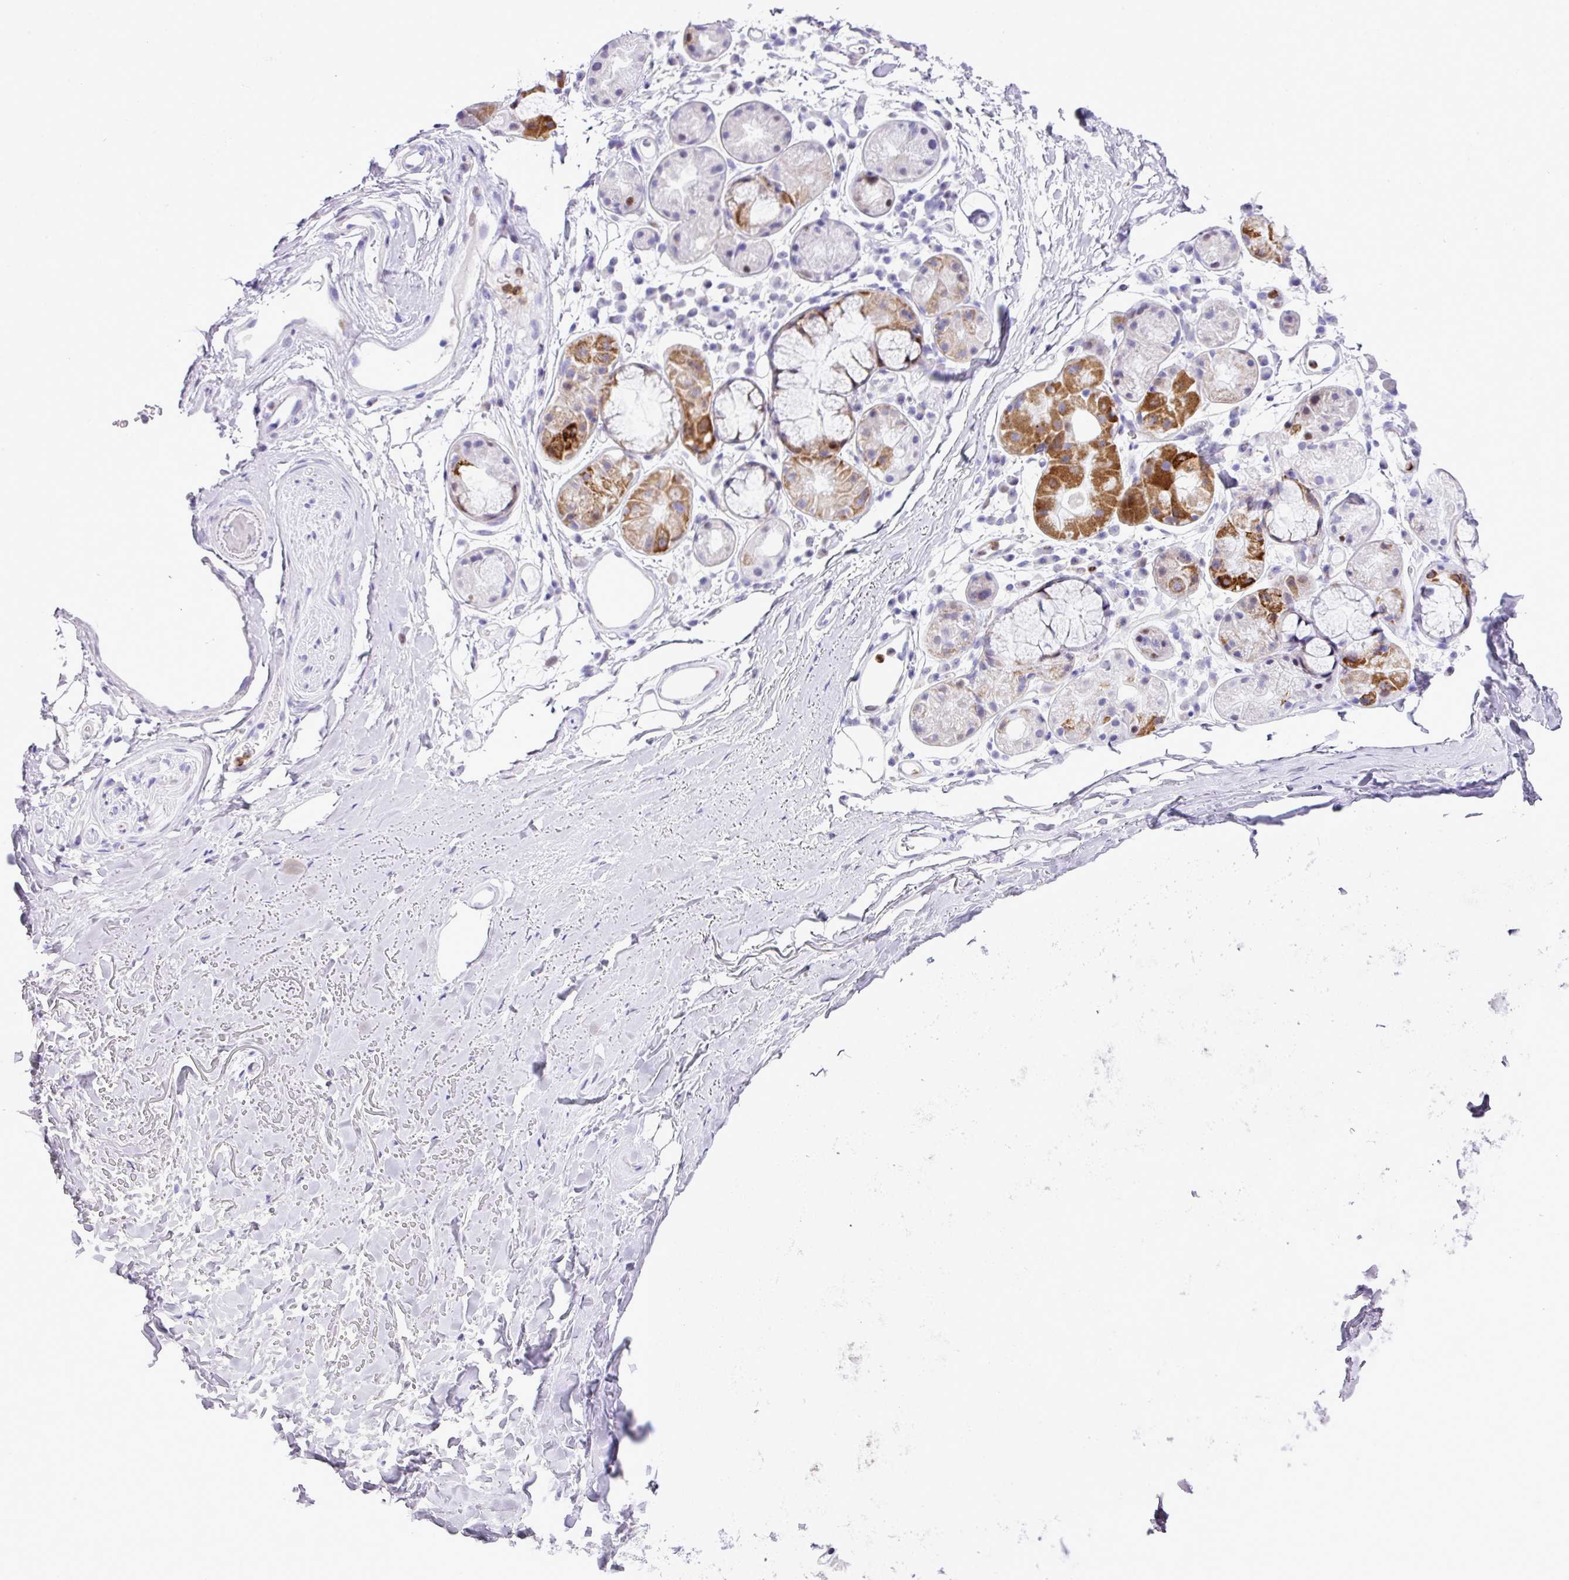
{"staining": {"intensity": "negative", "quantity": "none", "location": "none"}, "tissue": "adipose tissue", "cell_type": "Adipocytes", "image_type": "normal", "snomed": [{"axis": "morphology", "description": "Normal tissue, NOS"}, {"axis": "topography", "description": "Cartilage tissue"}], "caption": "Protein analysis of normal adipose tissue reveals no significant staining in adipocytes.", "gene": "RCAN2", "patient": {"sex": "male", "age": 80}}